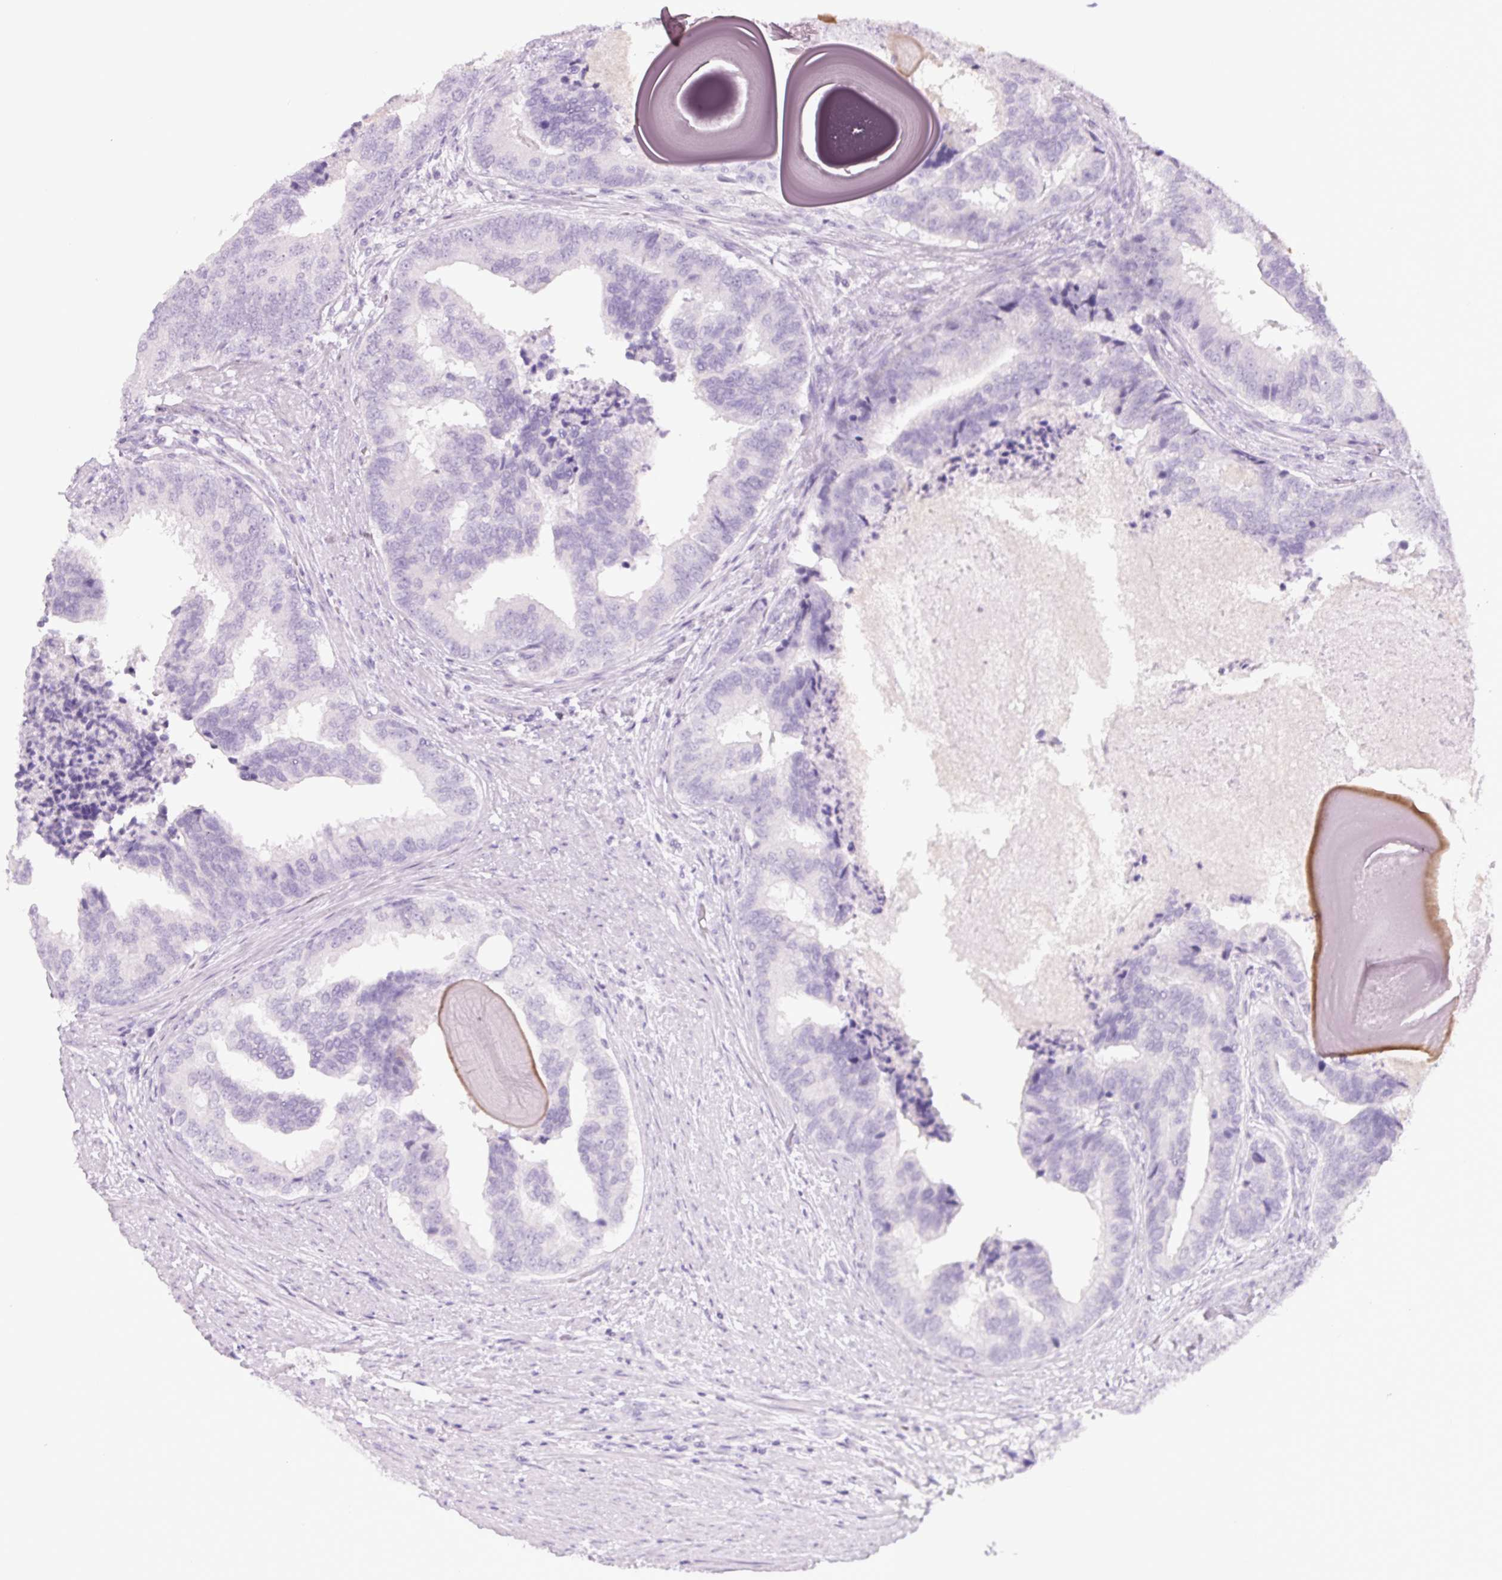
{"staining": {"intensity": "negative", "quantity": "none", "location": "none"}, "tissue": "prostate cancer", "cell_type": "Tumor cells", "image_type": "cancer", "snomed": [{"axis": "morphology", "description": "Adenocarcinoma, High grade"}, {"axis": "topography", "description": "Prostate"}], "caption": "This is an IHC image of human prostate cancer (high-grade adenocarcinoma). There is no staining in tumor cells.", "gene": "COL9A2", "patient": {"sex": "male", "age": 68}}